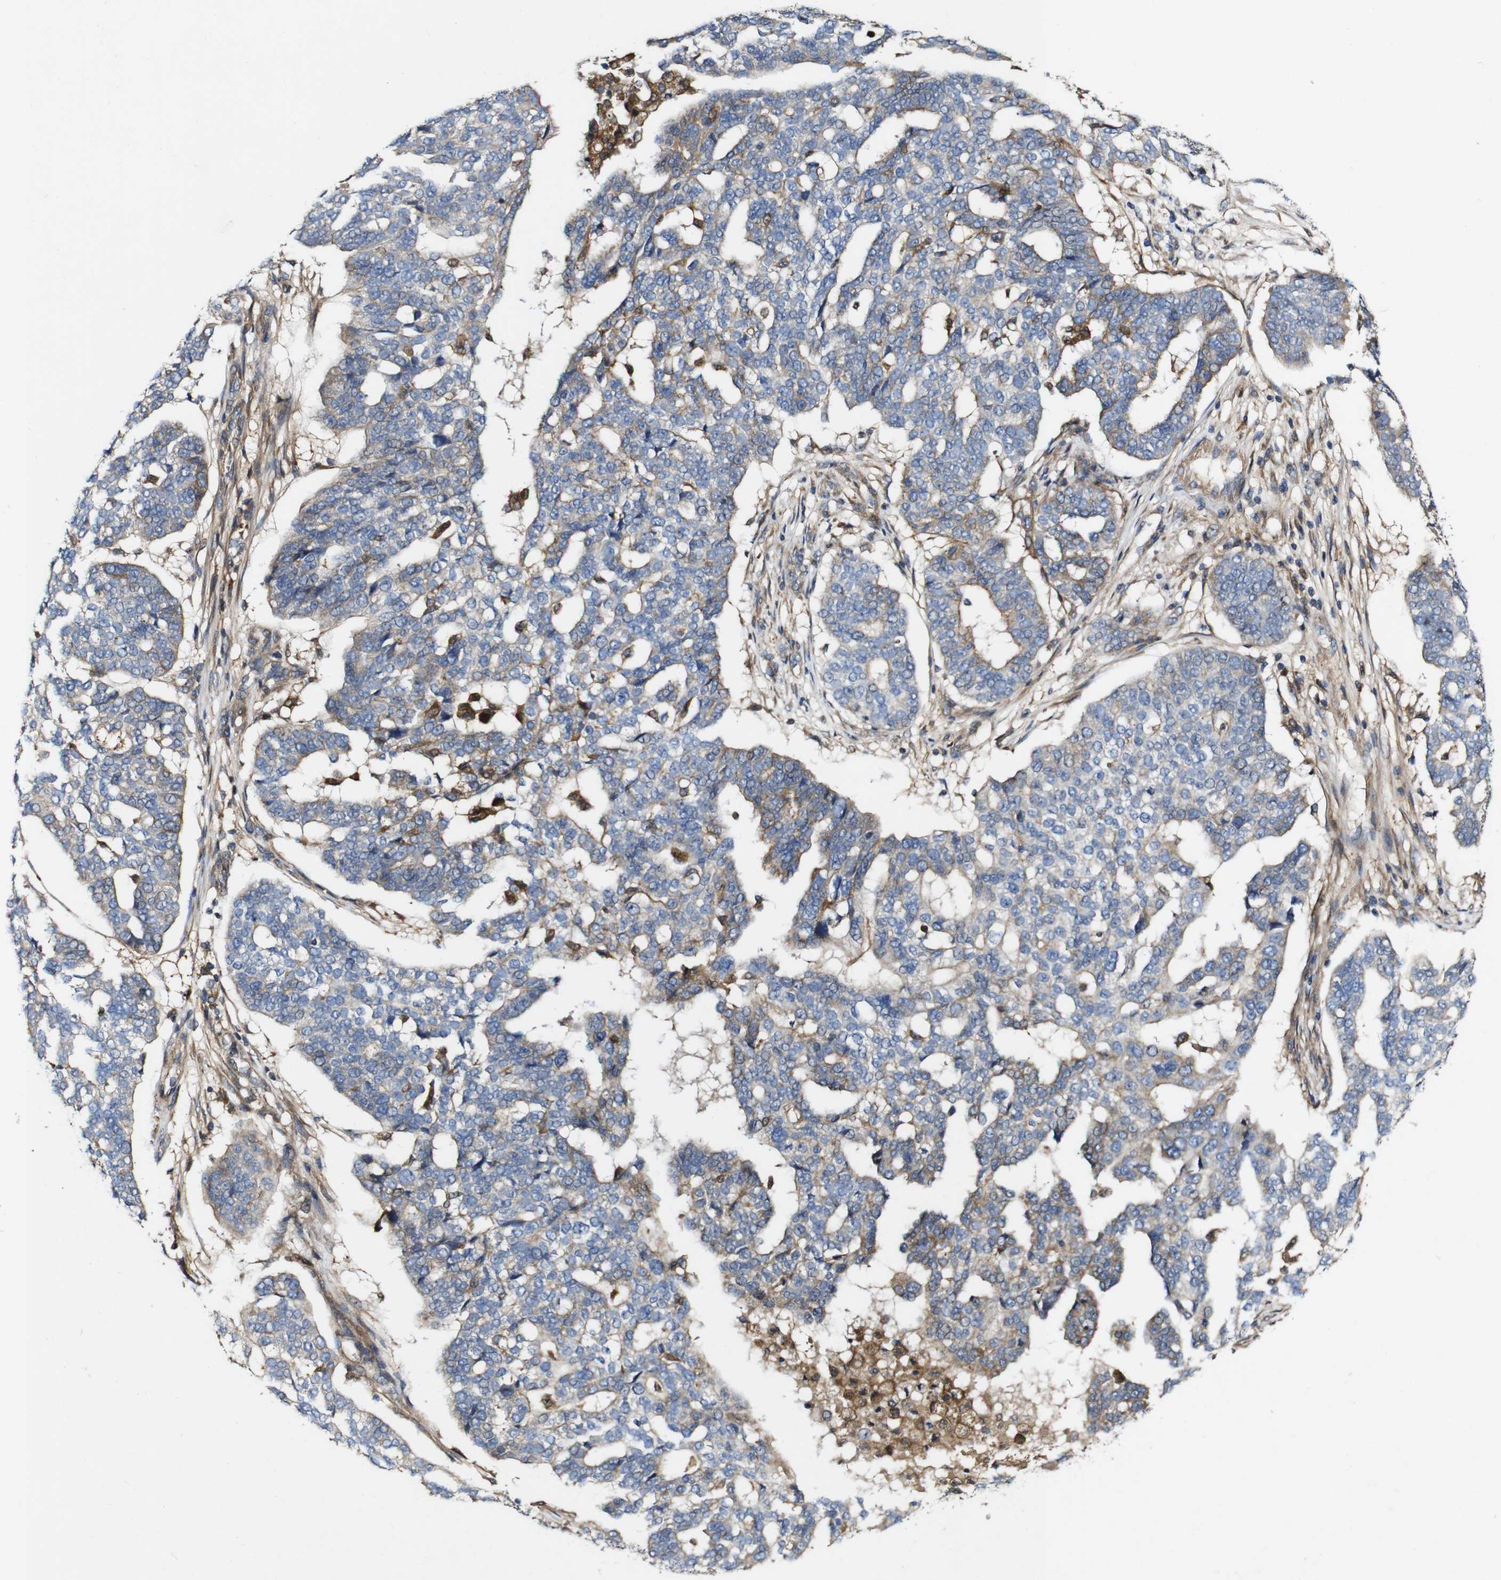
{"staining": {"intensity": "weak", "quantity": "25%-75%", "location": "cytoplasmic/membranous"}, "tissue": "ovarian cancer", "cell_type": "Tumor cells", "image_type": "cancer", "snomed": [{"axis": "morphology", "description": "Cystadenocarcinoma, serous, NOS"}, {"axis": "topography", "description": "Ovary"}], "caption": "DAB (3,3'-diaminobenzidine) immunohistochemical staining of ovarian serous cystadenocarcinoma displays weak cytoplasmic/membranous protein staining in approximately 25%-75% of tumor cells.", "gene": "GSDME", "patient": {"sex": "female", "age": 59}}